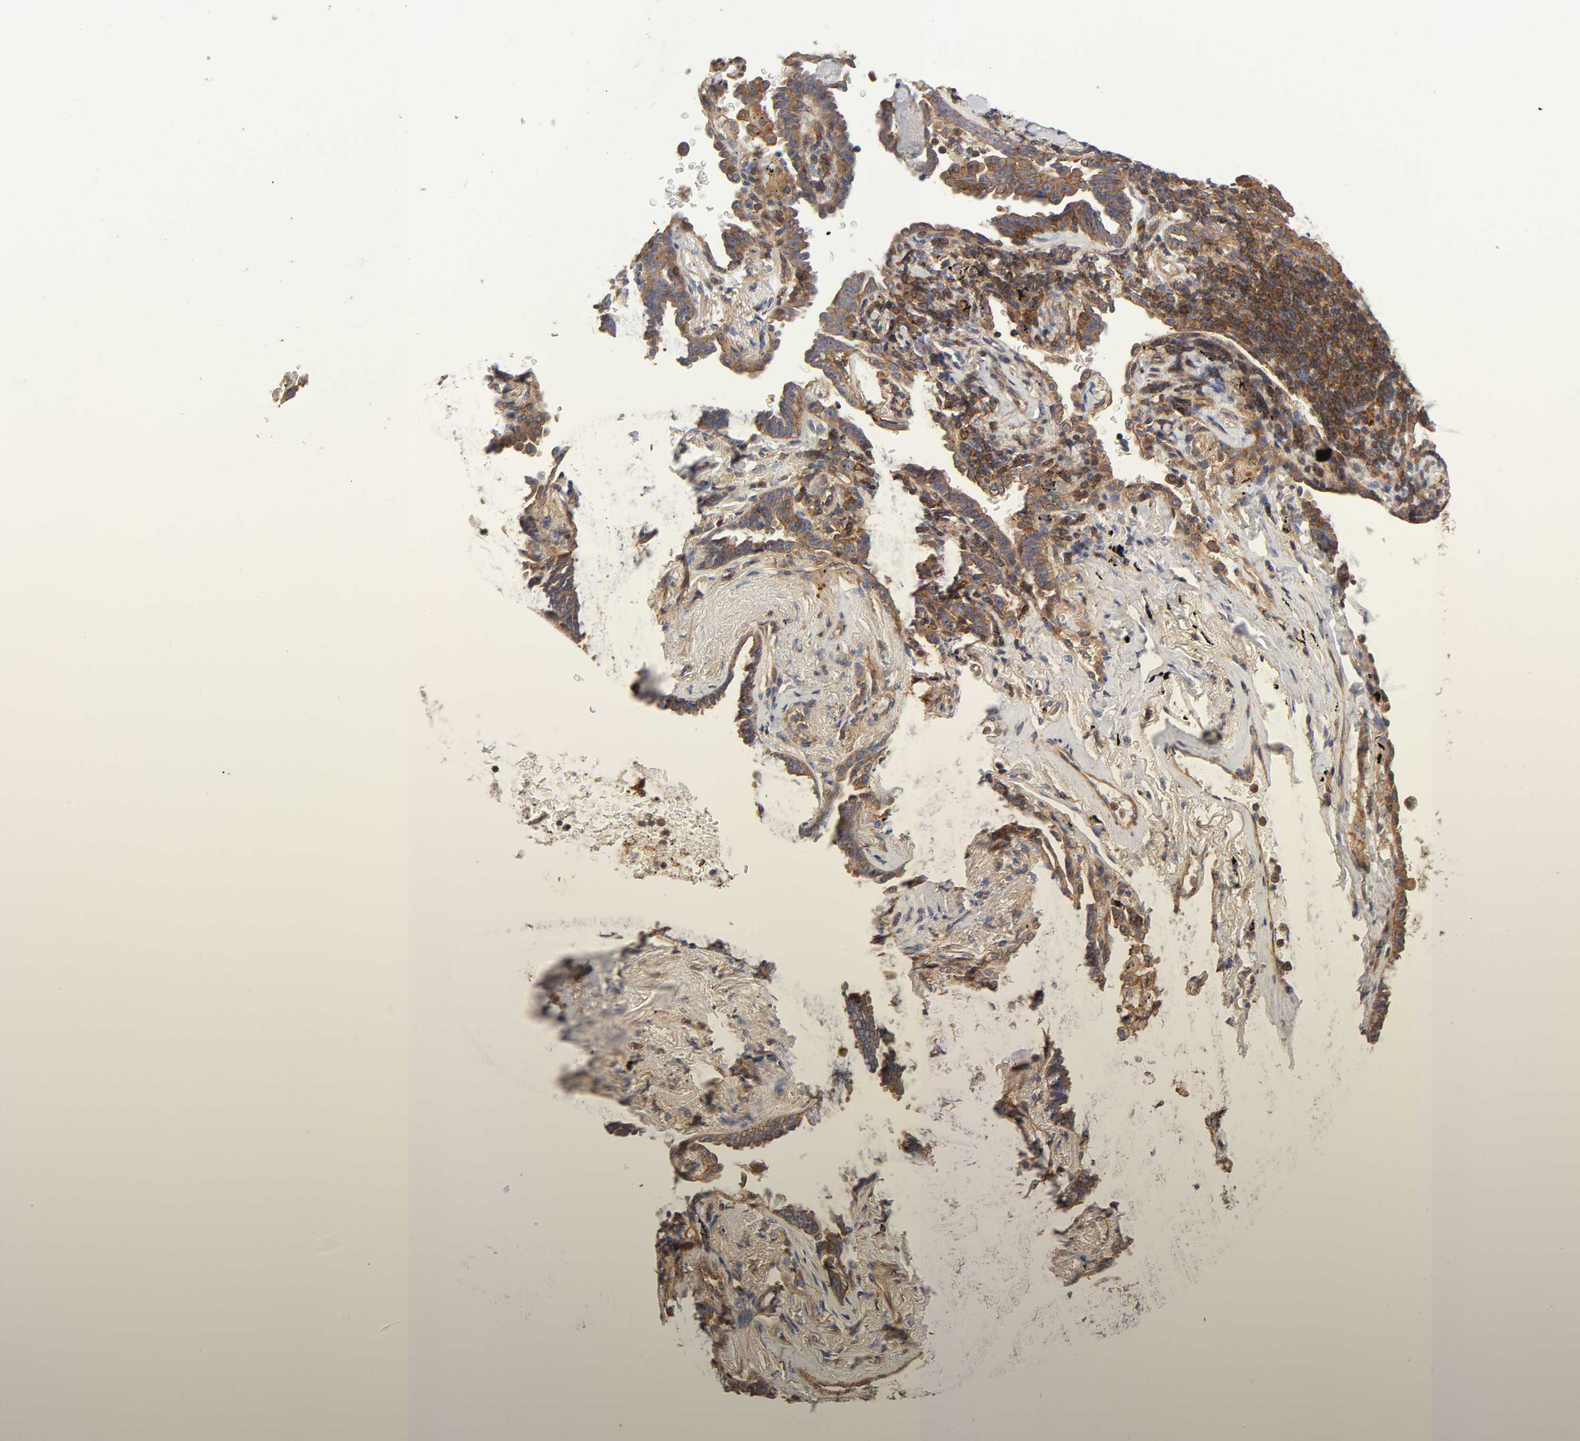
{"staining": {"intensity": "strong", "quantity": ">75%", "location": "cytoplasmic/membranous"}, "tissue": "lung cancer", "cell_type": "Tumor cells", "image_type": "cancer", "snomed": [{"axis": "morphology", "description": "Adenocarcinoma, NOS"}, {"axis": "topography", "description": "Lung"}], "caption": "Lung cancer (adenocarcinoma) stained for a protein displays strong cytoplasmic/membranous positivity in tumor cells.", "gene": "LAMTOR2", "patient": {"sex": "female", "age": 64}}